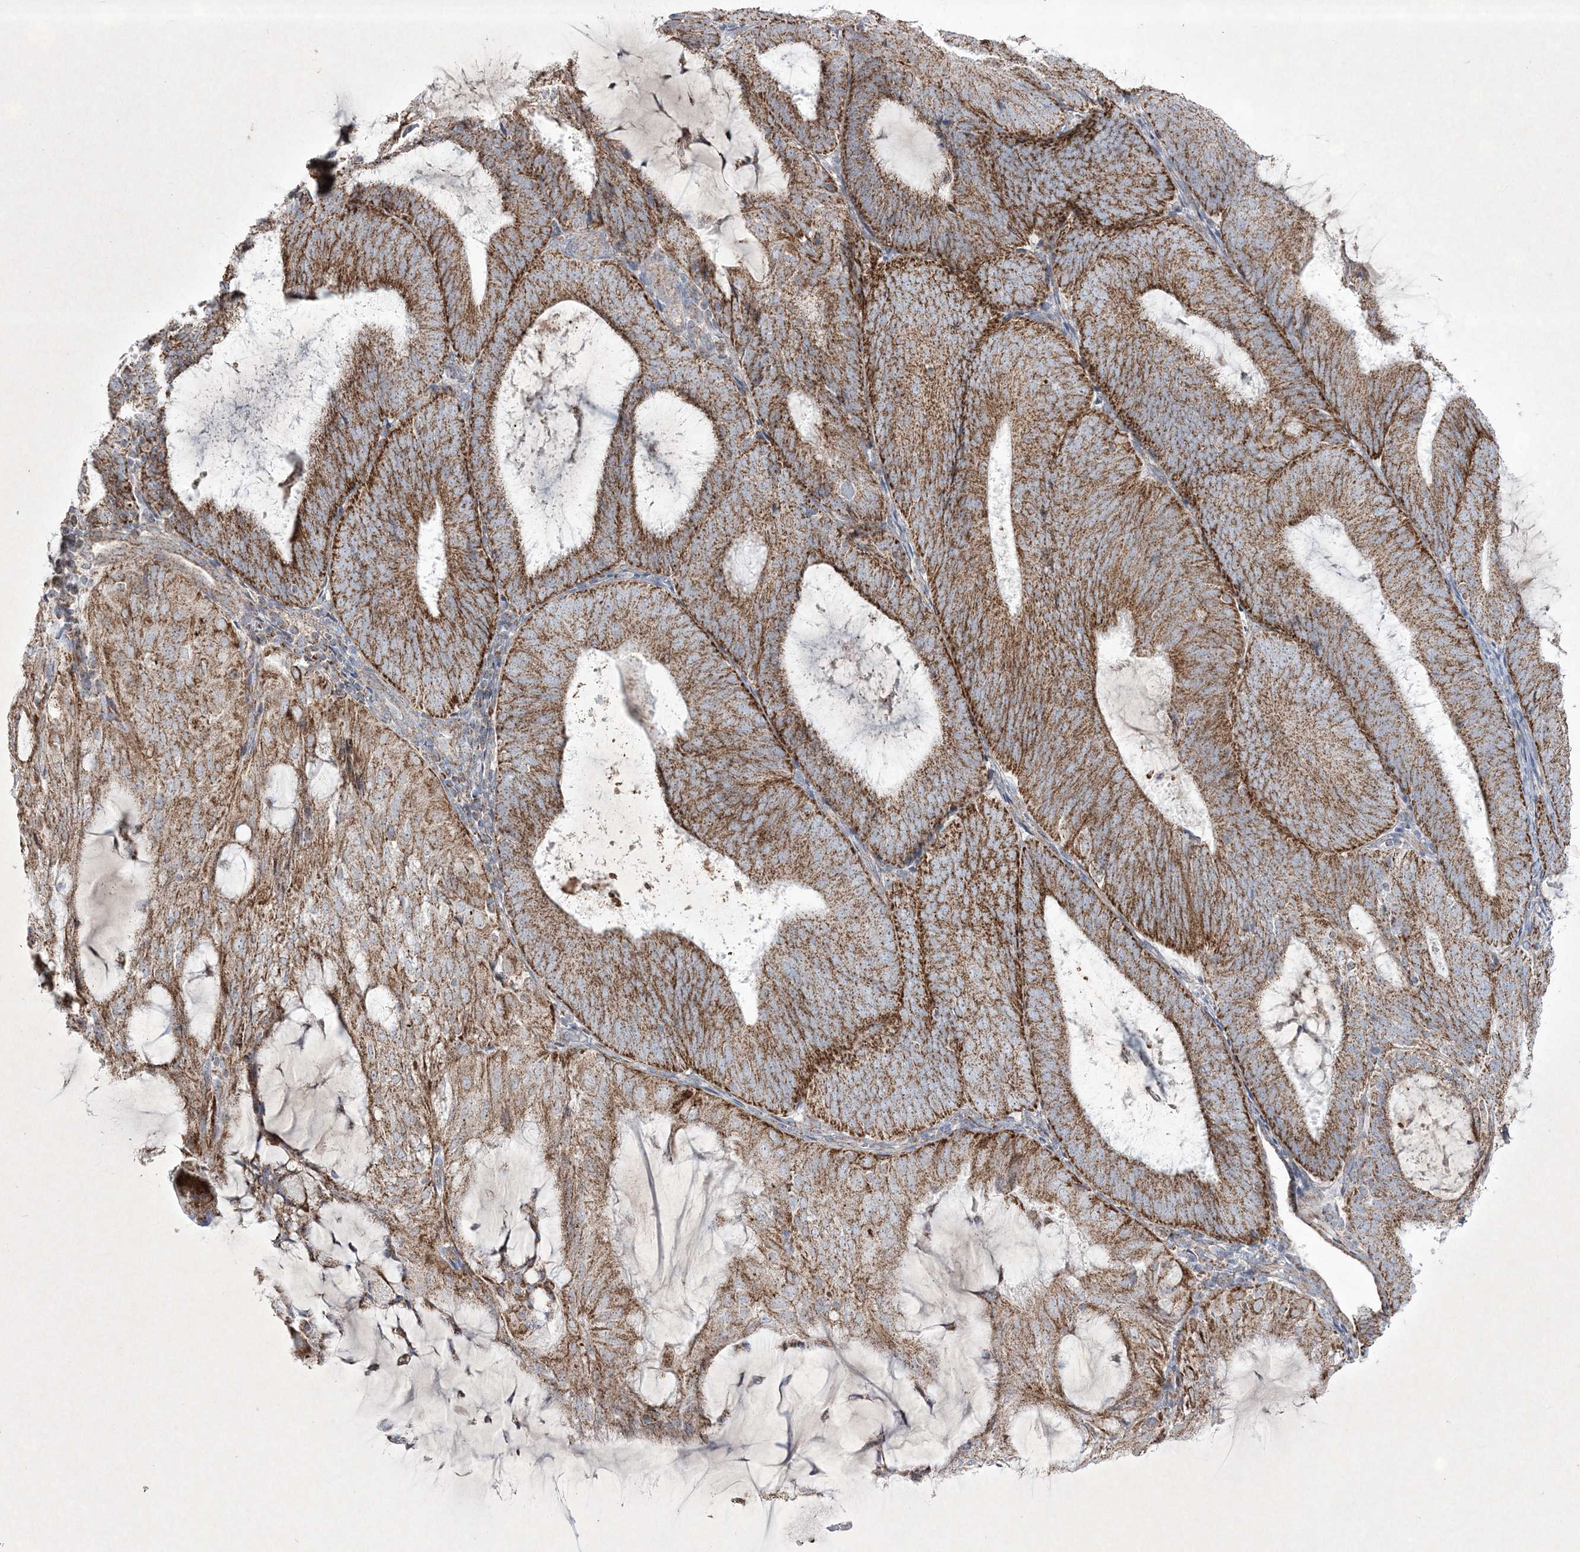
{"staining": {"intensity": "strong", "quantity": ">75%", "location": "cytoplasmic/membranous"}, "tissue": "endometrial cancer", "cell_type": "Tumor cells", "image_type": "cancer", "snomed": [{"axis": "morphology", "description": "Adenocarcinoma, NOS"}, {"axis": "topography", "description": "Endometrium"}], "caption": "This micrograph displays immunohistochemistry staining of human endometrial cancer (adenocarcinoma), with high strong cytoplasmic/membranous positivity in about >75% of tumor cells.", "gene": "RICTOR", "patient": {"sex": "female", "age": 81}}